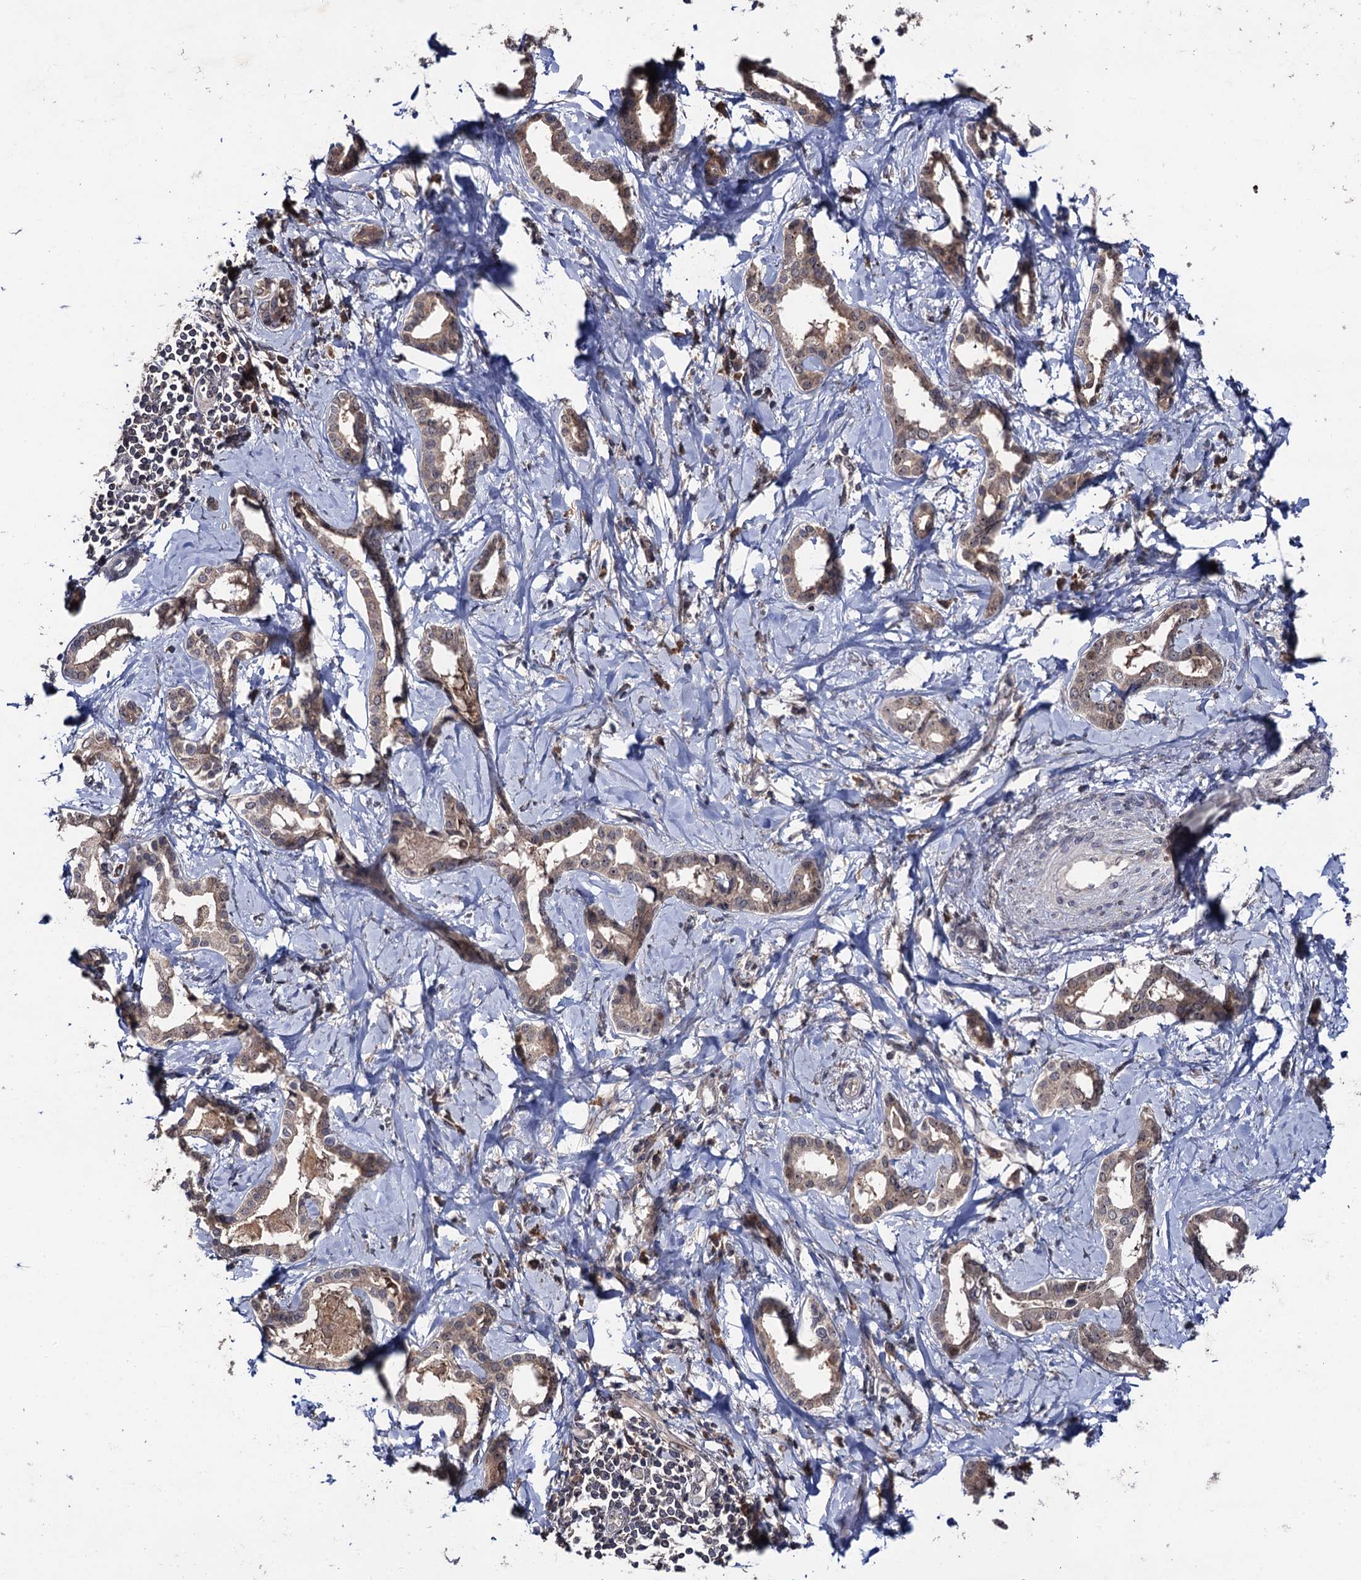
{"staining": {"intensity": "weak", "quantity": ">75%", "location": "cytoplasmic/membranous,nuclear"}, "tissue": "liver cancer", "cell_type": "Tumor cells", "image_type": "cancer", "snomed": [{"axis": "morphology", "description": "Carcinoma, Hepatocellular, NOS"}, {"axis": "topography", "description": "Liver"}], "caption": "Immunohistochemical staining of human liver cancer displays low levels of weak cytoplasmic/membranous and nuclear expression in approximately >75% of tumor cells.", "gene": "LRRC63", "patient": {"sex": "female", "age": 73}}